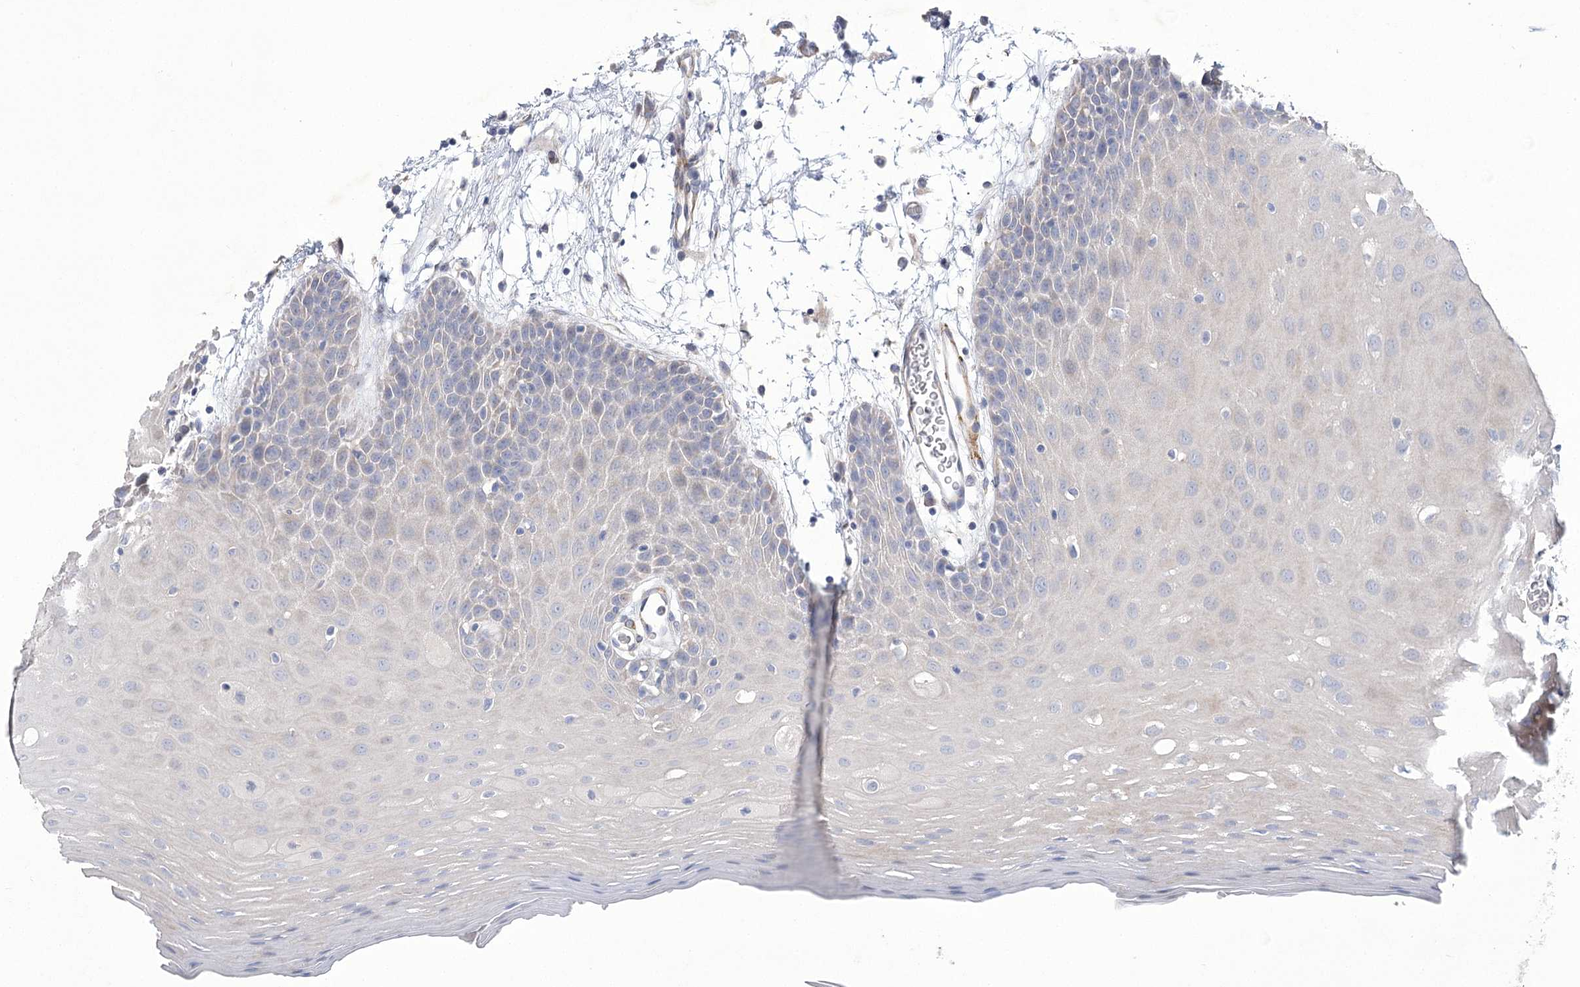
{"staining": {"intensity": "moderate", "quantity": "<25%", "location": "cytoplasmic/membranous"}, "tissue": "oral mucosa", "cell_type": "Squamous epithelial cells", "image_type": "normal", "snomed": [{"axis": "morphology", "description": "Normal tissue, NOS"}, {"axis": "topography", "description": "Skeletal muscle"}, {"axis": "topography", "description": "Oral tissue"}, {"axis": "topography", "description": "Salivary gland"}, {"axis": "topography", "description": "Peripheral nerve tissue"}], "caption": "Brown immunohistochemical staining in normal oral mucosa exhibits moderate cytoplasmic/membranous positivity in about <25% of squamous epithelial cells. Immunohistochemistry stains the protein in brown and the nuclei are stained blue.", "gene": "ANGPTL3", "patient": {"sex": "male", "age": 54}}